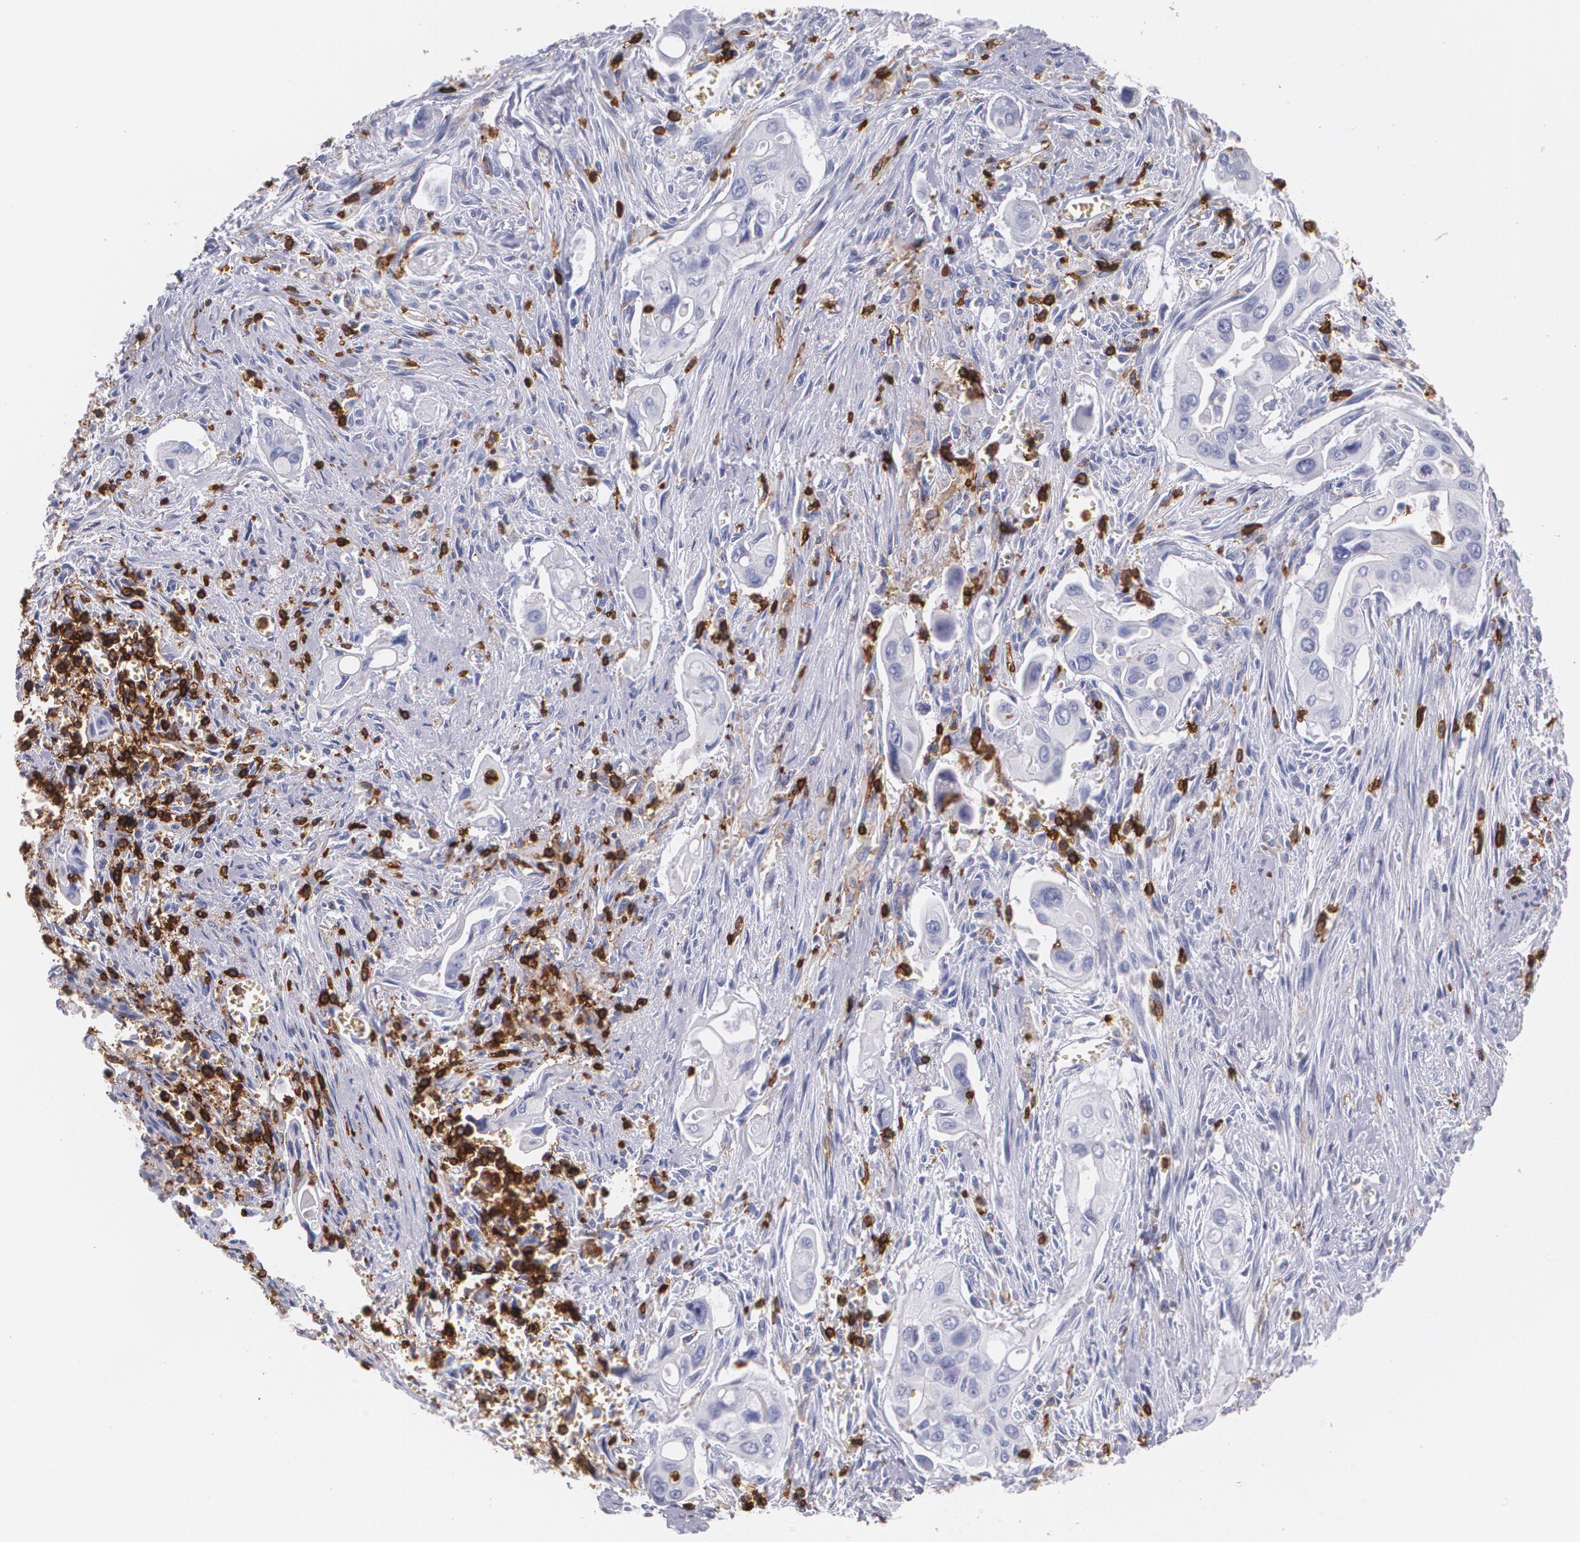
{"staining": {"intensity": "negative", "quantity": "none", "location": "none"}, "tissue": "pancreatic cancer", "cell_type": "Tumor cells", "image_type": "cancer", "snomed": [{"axis": "morphology", "description": "Adenocarcinoma, NOS"}, {"axis": "topography", "description": "Pancreas"}], "caption": "The immunohistochemistry micrograph has no significant expression in tumor cells of pancreatic cancer (adenocarcinoma) tissue.", "gene": "PTPRC", "patient": {"sex": "male", "age": 77}}